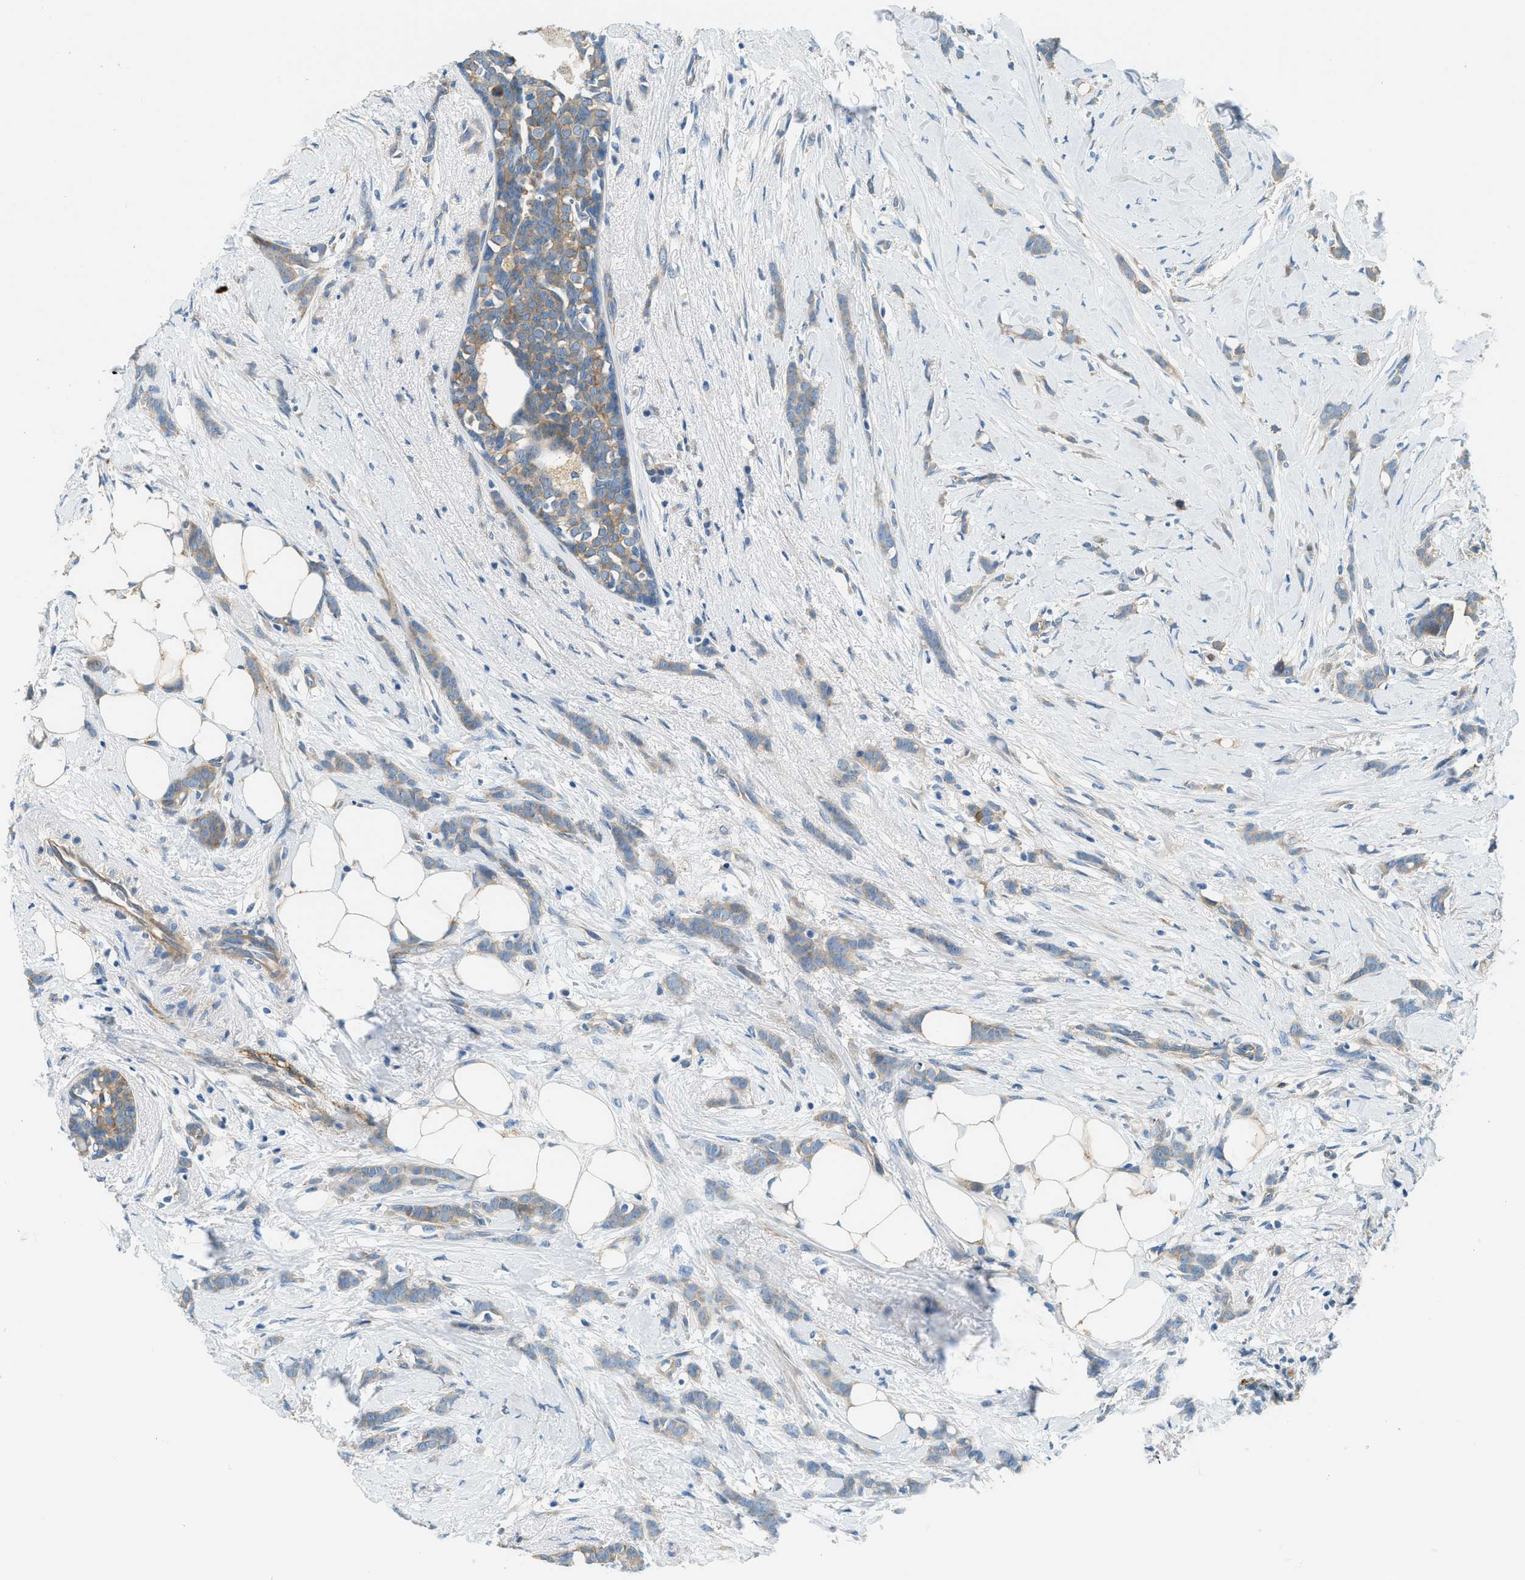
{"staining": {"intensity": "weak", "quantity": ">75%", "location": "cytoplasmic/membranous"}, "tissue": "breast cancer", "cell_type": "Tumor cells", "image_type": "cancer", "snomed": [{"axis": "morphology", "description": "Lobular carcinoma, in situ"}, {"axis": "morphology", "description": "Lobular carcinoma"}, {"axis": "topography", "description": "Breast"}], "caption": "Immunohistochemistry (IHC) staining of breast lobular carcinoma in situ, which displays low levels of weak cytoplasmic/membranous staining in about >75% of tumor cells indicating weak cytoplasmic/membranous protein expression. The staining was performed using DAB (brown) for protein detection and nuclei were counterstained in hematoxylin (blue).", "gene": "ZNF367", "patient": {"sex": "female", "age": 41}}